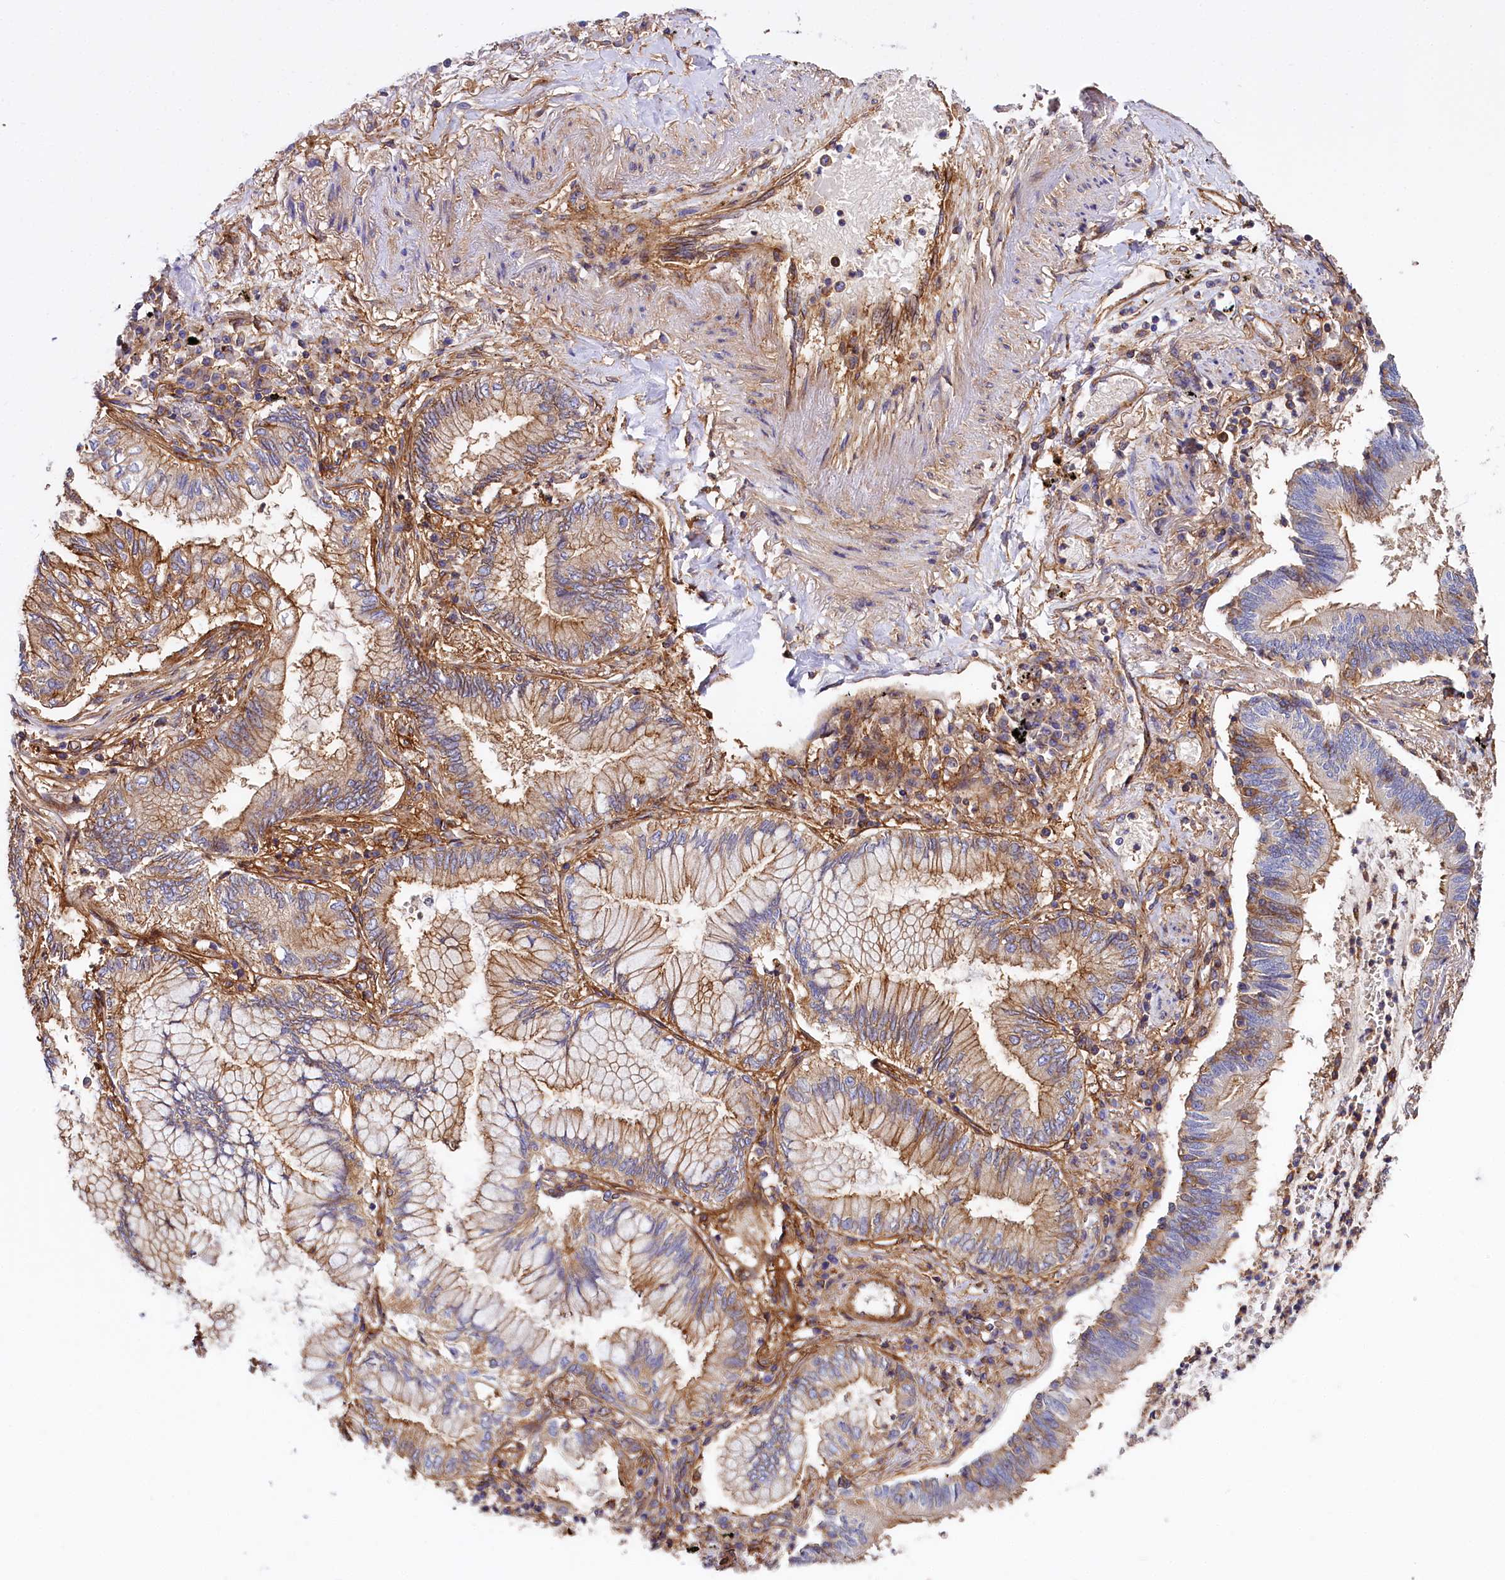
{"staining": {"intensity": "moderate", "quantity": ">75%", "location": "cytoplasmic/membranous"}, "tissue": "lung cancer", "cell_type": "Tumor cells", "image_type": "cancer", "snomed": [{"axis": "morphology", "description": "Adenocarcinoma, NOS"}, {"axis": "topography", "description": "Lung"}], "caption": "Immunohistochemistry histopathology image of neoplastic tissue: human lung cancer stained using immunohistochemistry (IHC) reveals medium levels of moderate protein expression localized specifically in the cytoplasmic/membranous of tumor cells, appearing as a cytoplasmic/membranous brown color.", "gene": "ANO6", "patient": {"sex": "female", "age": 70}}